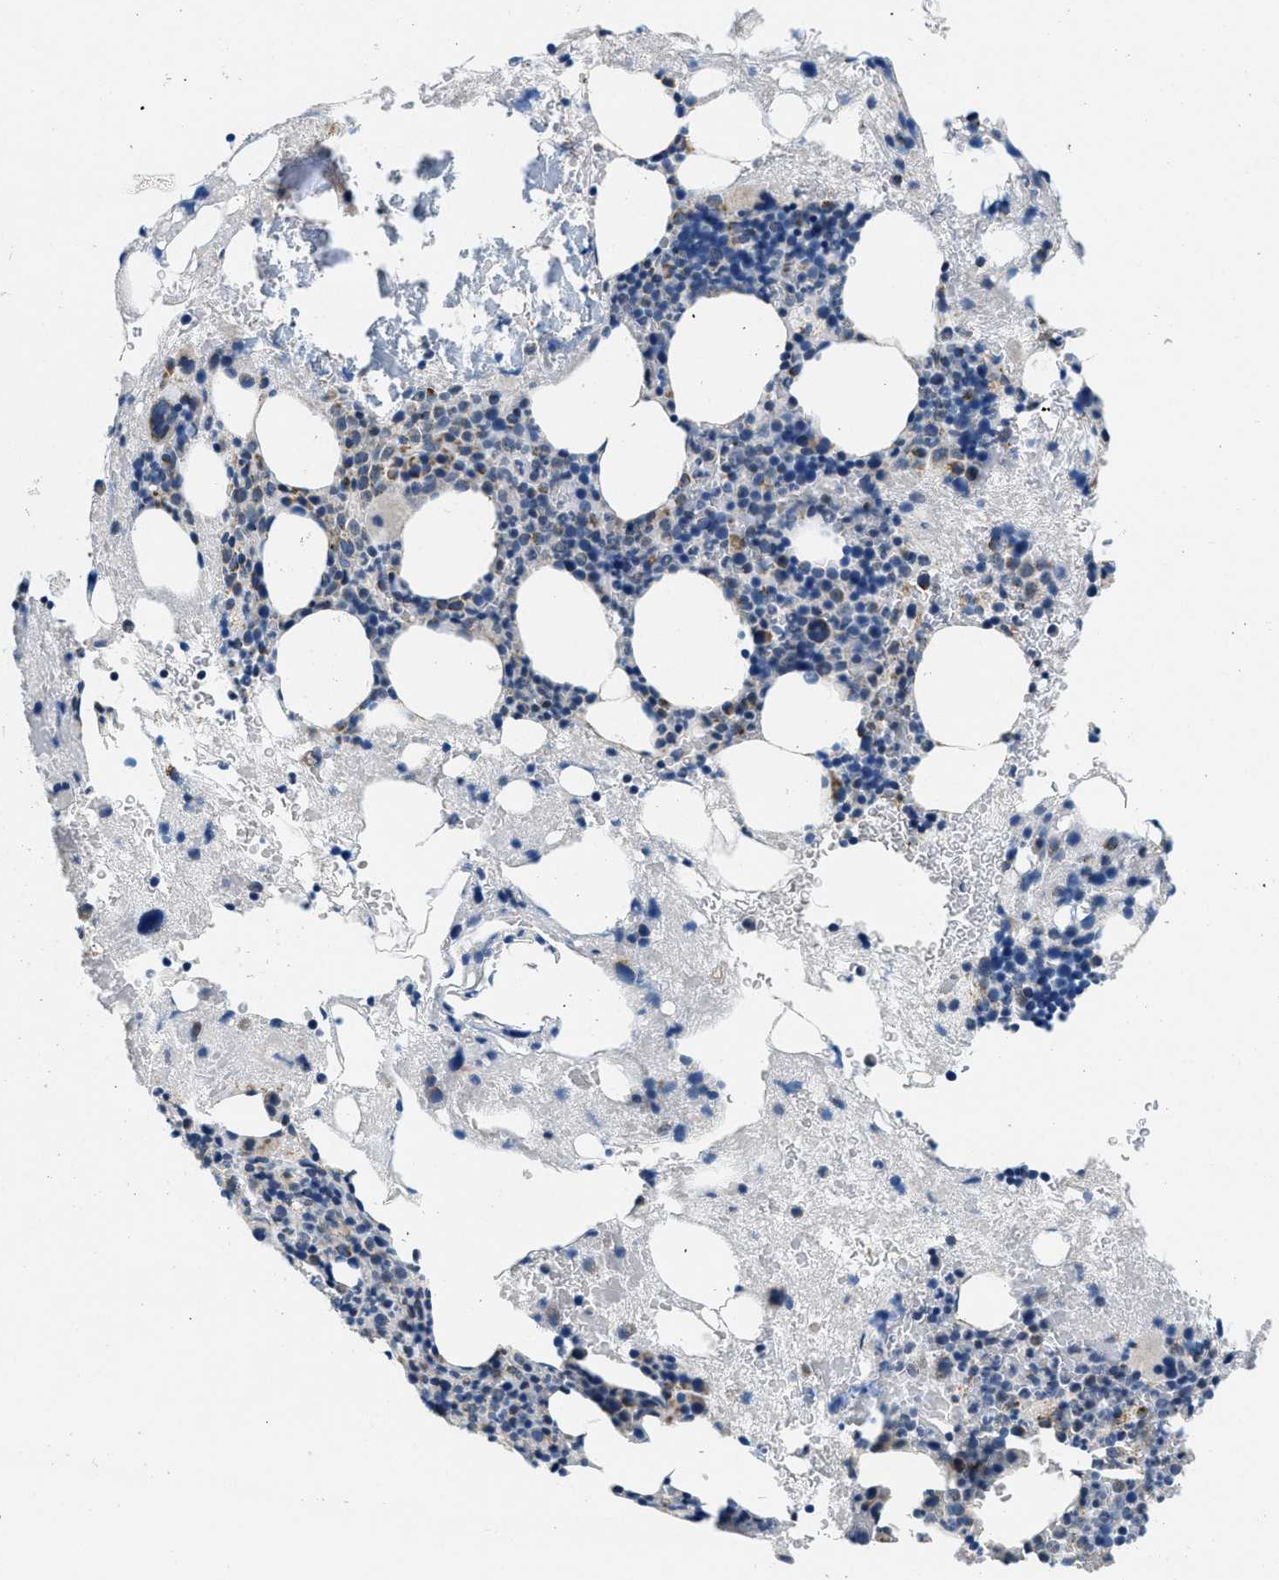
{"staining": {"intensity": "weak", "quantity": "<25%", "location": "cytoplasmic/membranous"}, "tissue": "bone marrow", "cell_type": "Hematopoietic cells", "image_type": "normal", "snomed": [{"axis": "morphology", "description": "Normal tissue, NOS"}, {"axis": "morphology", "description": "Inflammation, NOS"}, {"axis": "topography", "description": "Bone marrow"}], "caption": "The IHC micrograph has no significant expression in hematopoietic cells of bone marrow. The staining was performed using DAB to visualize the protein expression in brown, while the nuclei were stained in blue with hematoxylin (Magnification: 20x).", "gene": "TOMM70", "patient": {"sex": "female", "age": 78}}